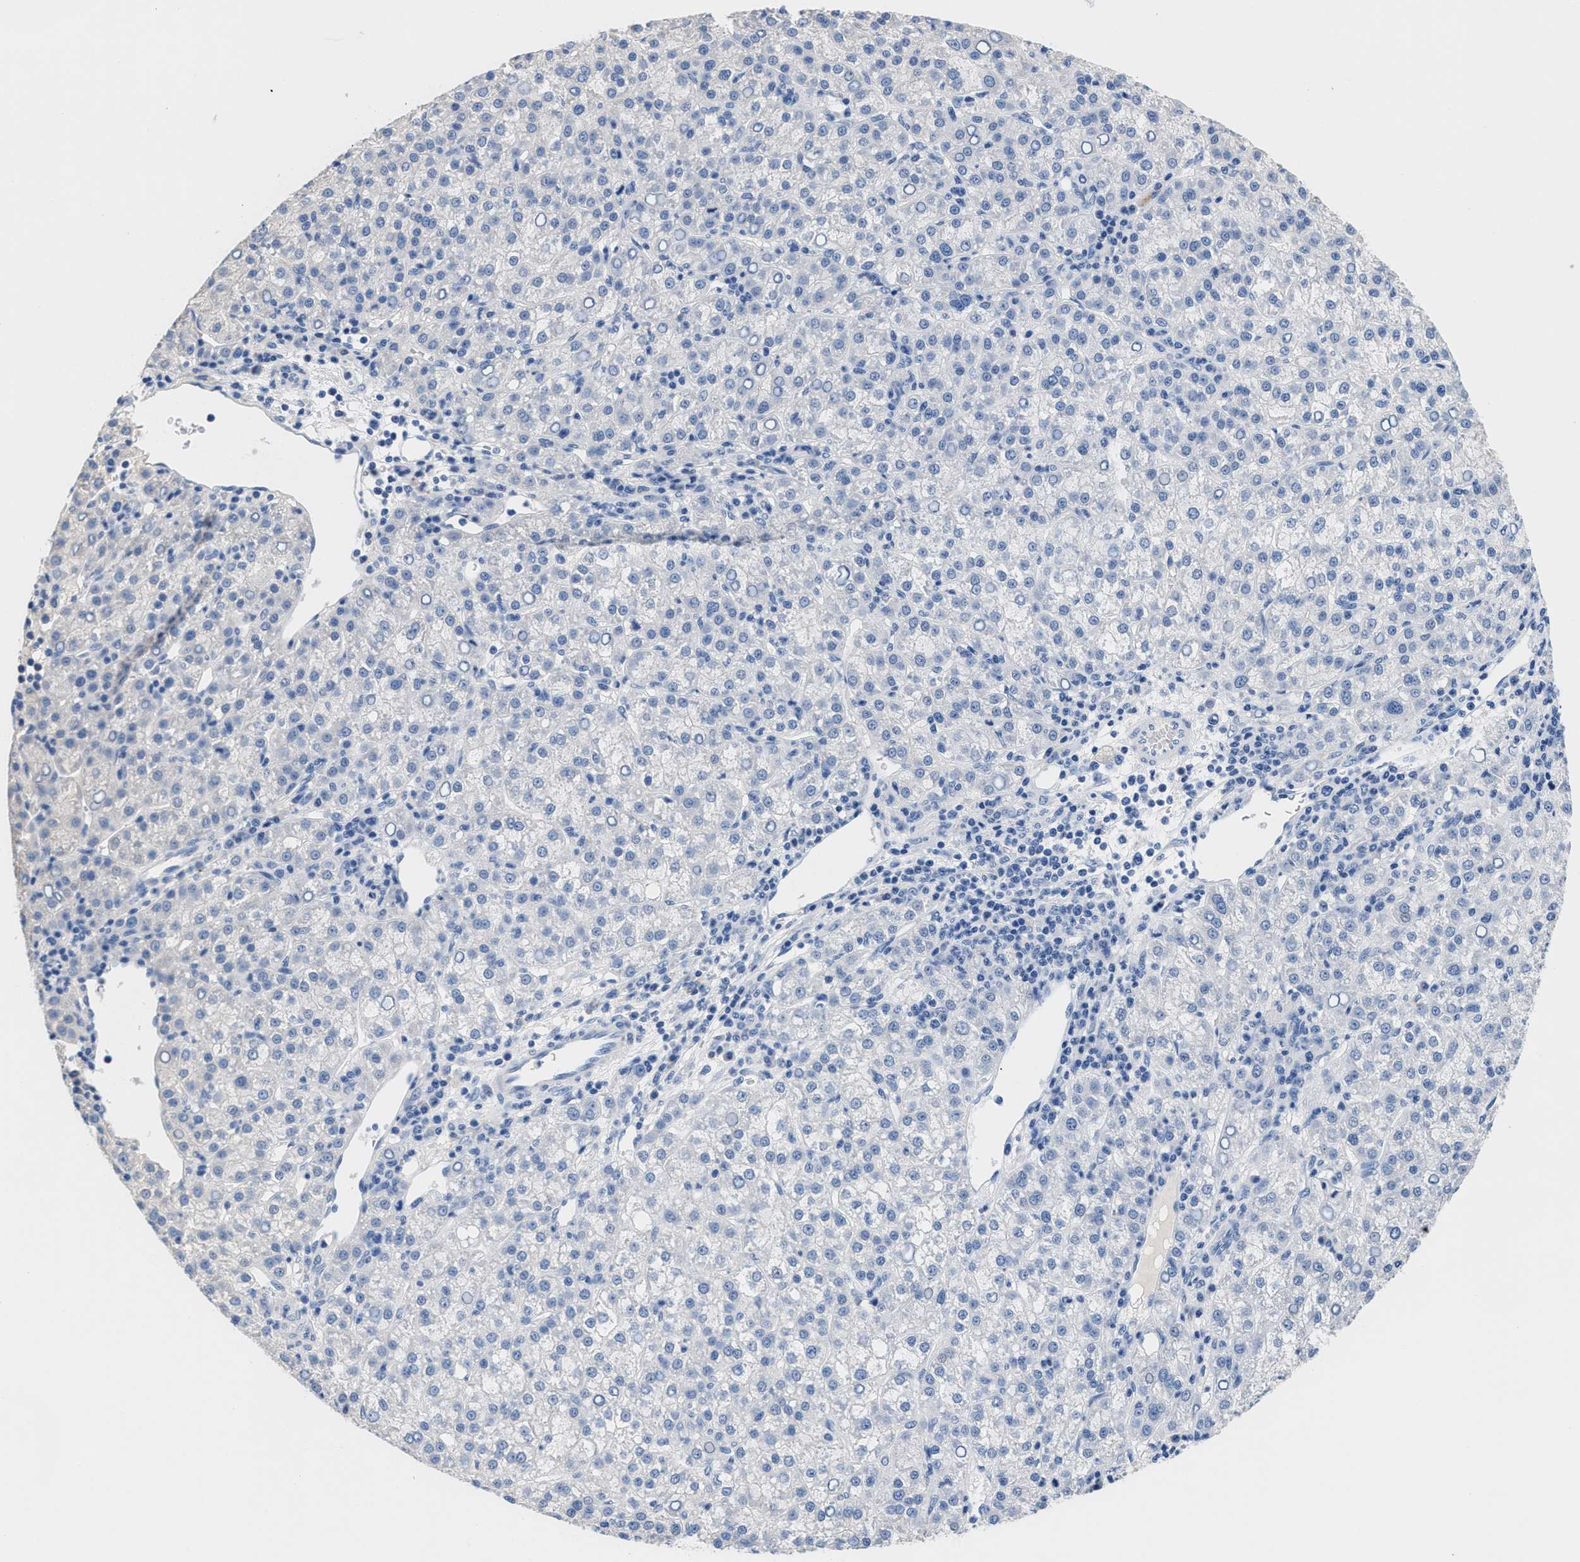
{"staining": {"intensity": "negative", "quantity": "none", "location": "none"}, "tissue": "liver cancer", "cell_type": "Tumor cells", "image_type": "cancer", "snomed": [{"axis": "morphology", "description": "Carcinoma, Hepatocellular, NOS"}, {"axis": "topography", "description": "Liver"}], "caption": "Immunohistochemistry of human hepatocellular carcinoma (liver) reveals no expression in tumor cells.", "gene": "SLFN13", "patient": {"sex": "female", "age": 58}}